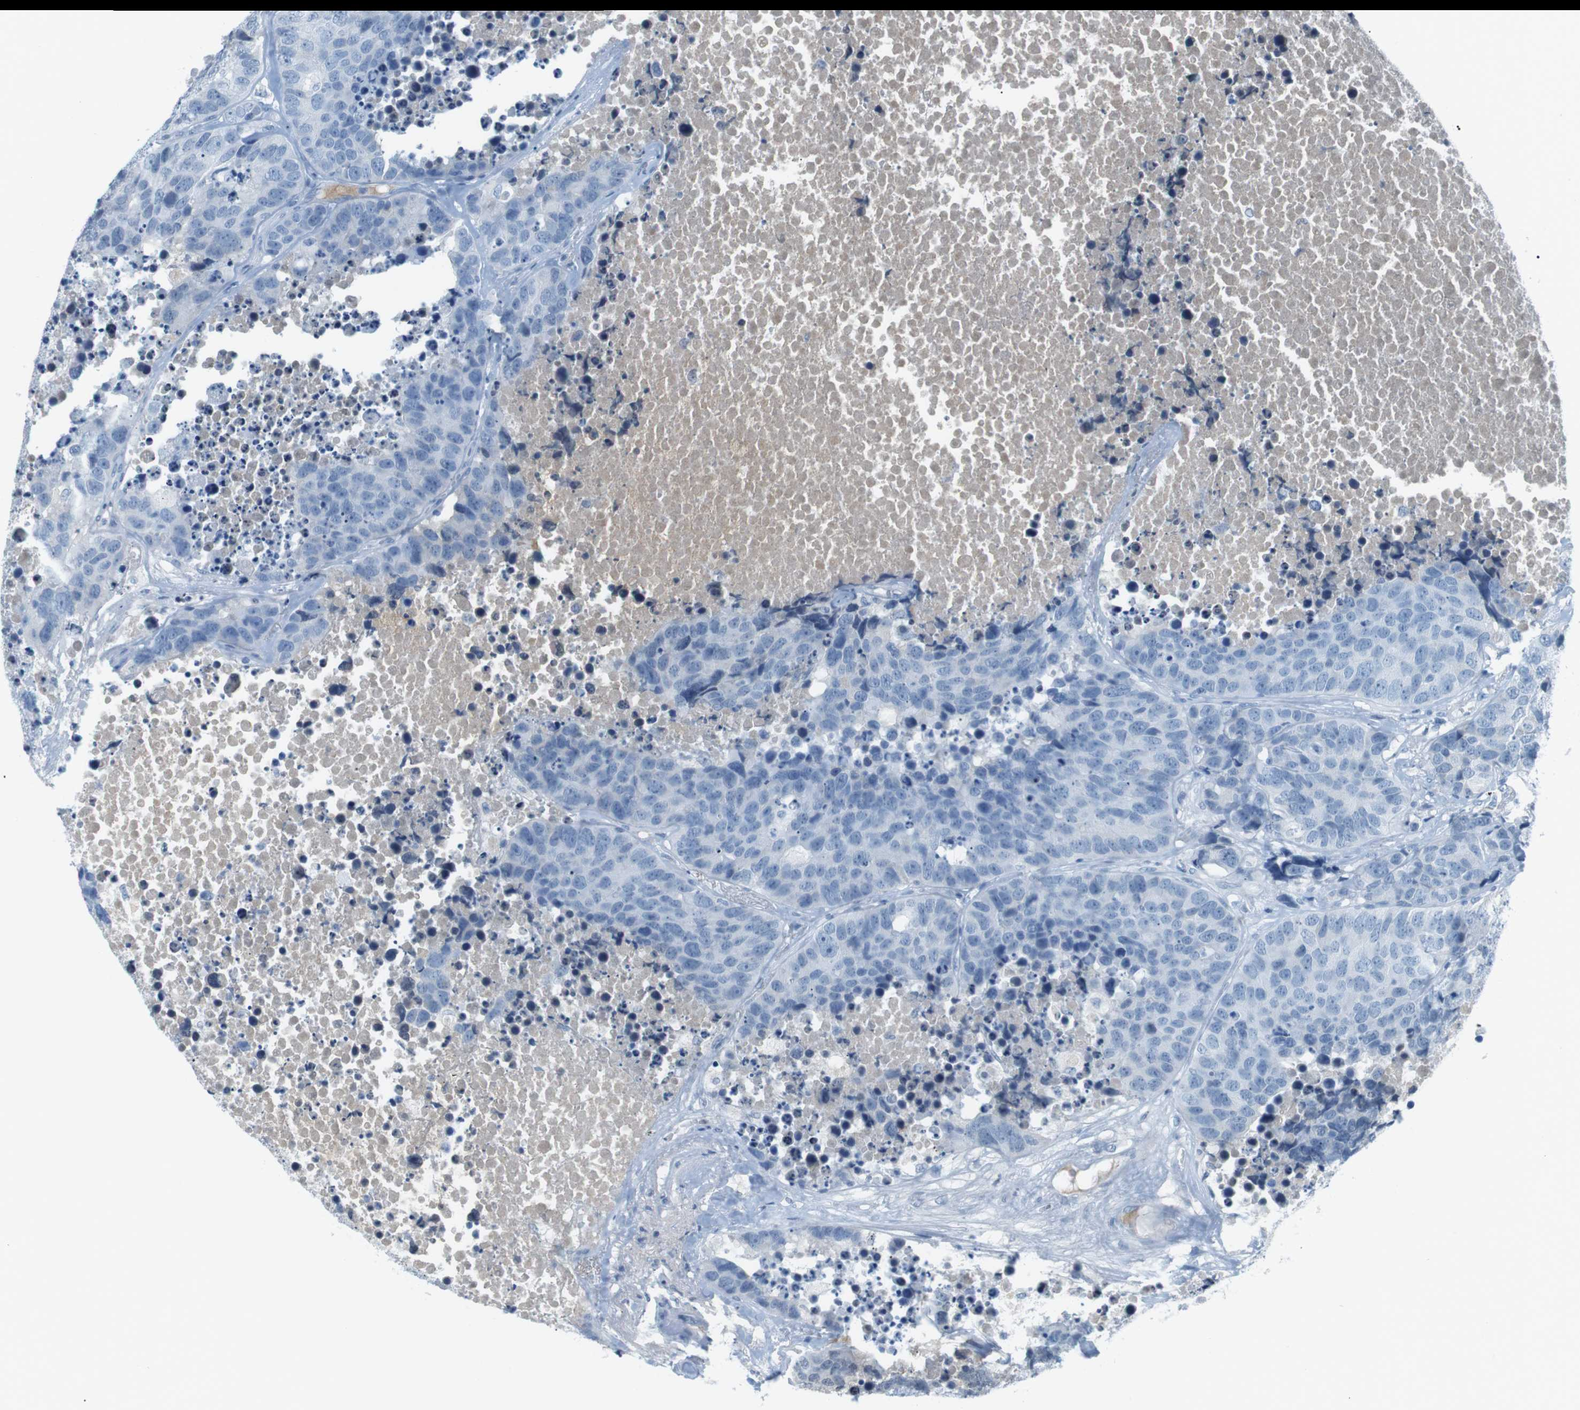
{"staining": {"intensity": "negative", "quantity": "none", "location": "none"}, "tissue": "carcinoid", "cell_type": "Tumor cells", "image_type": "cancer", "snomed": [{"axis": "morphology", "description": "Carcinoid, malignant, NOS"}, {"axis": "topography", "description": "Lung"}], "caption": "High power microscopy micrograph of an IHC micrograph of carcinoid (malignant), revealing no significant positivity in tumor cells.", "gene": "AZGP1", "patient": {"sex": "male", "age": 60}}